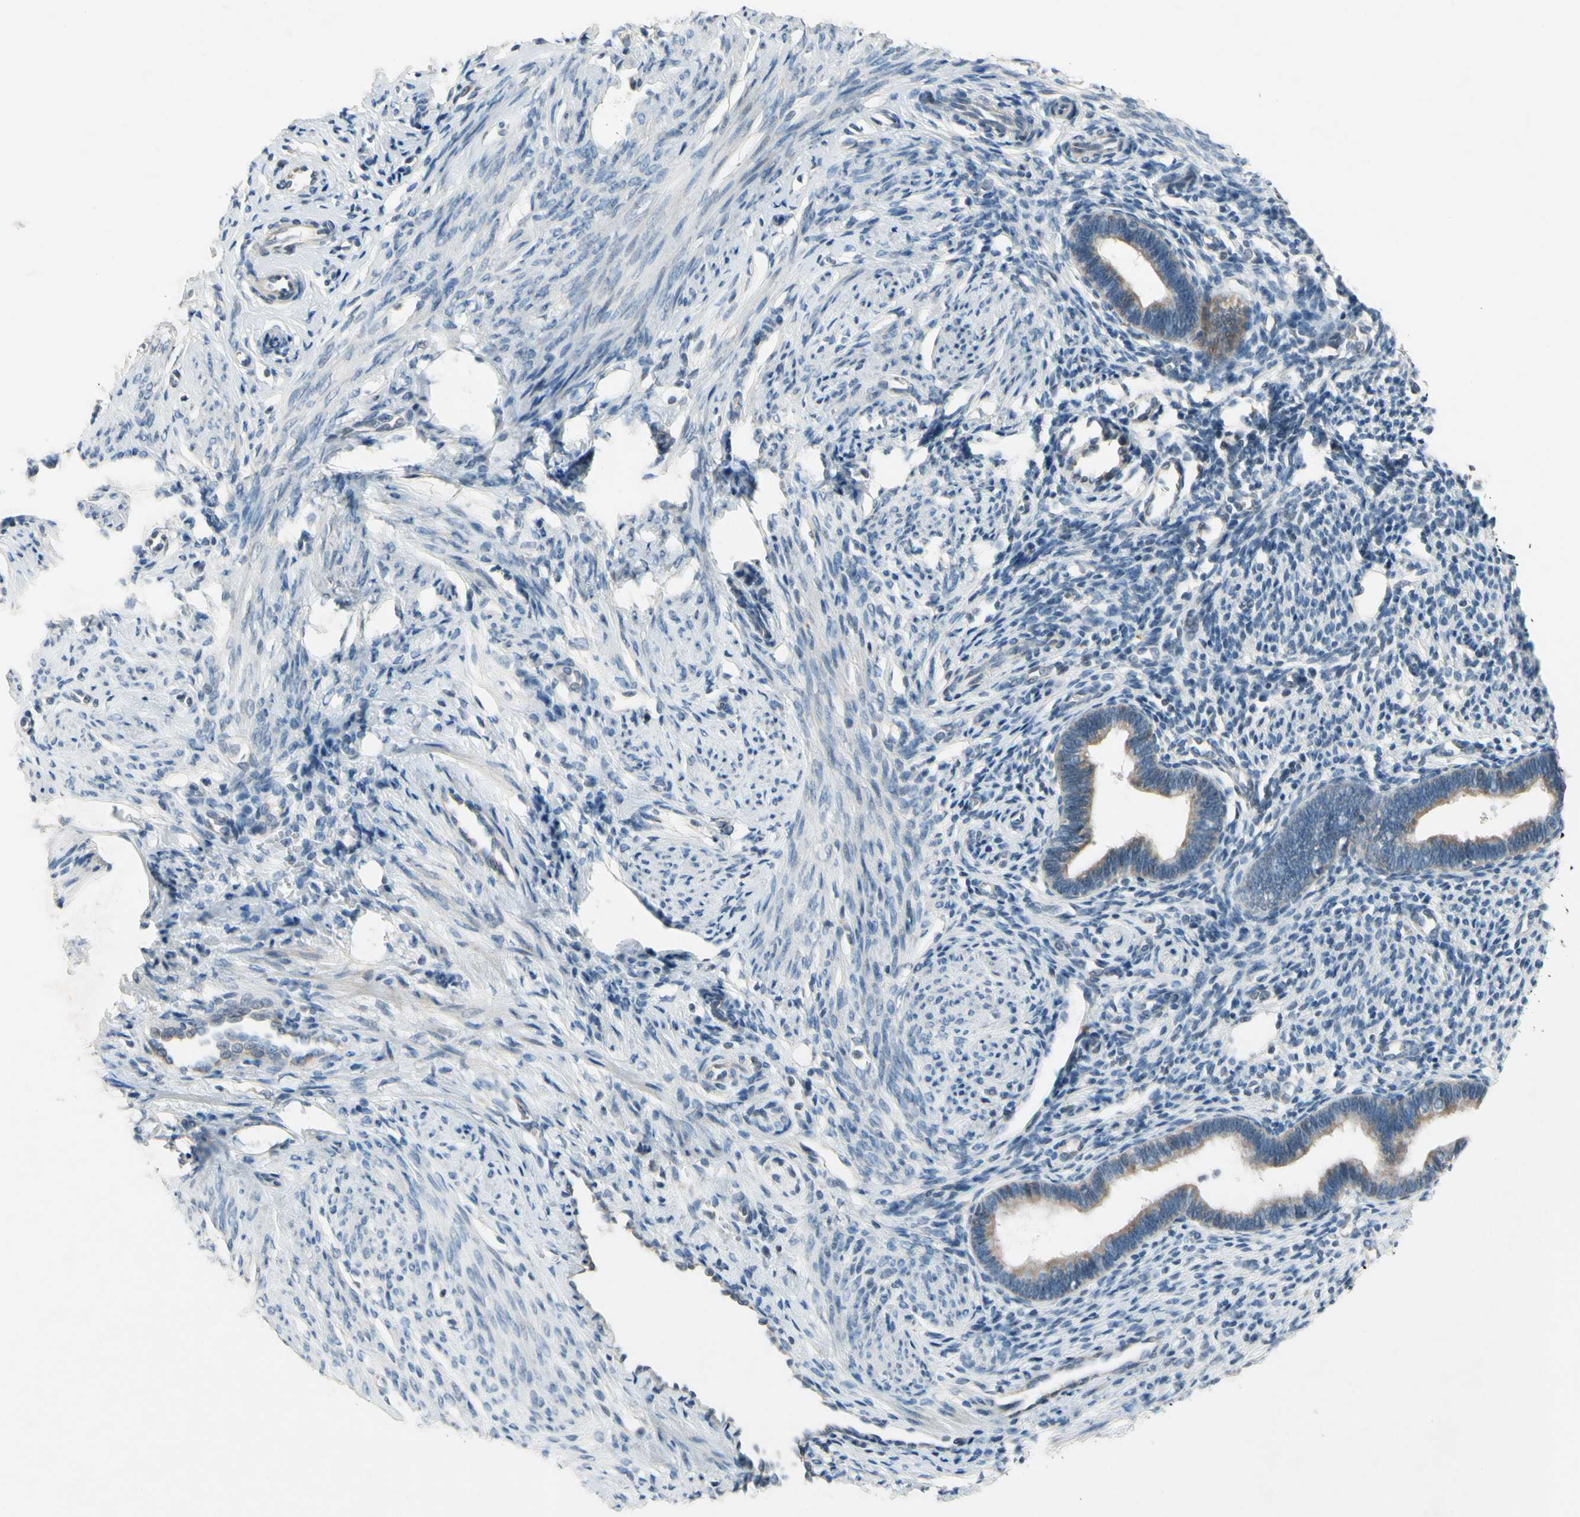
{"staining": {"intensity": "negative", "quantity": "none", "location": "none"}, "tissue": "endometrium", "cell_type": "Cells in endometrial stroma", "image_type": "normal", "snomed": [{"axis": "morphology", "description": "Normal tissue, NOS"}, {"axis": "topography", "description": "Endometrium"}], "caption": "This is a histopathology image of immunohistochemistry staining of benign endometrium, which shows no positivity in cells in endometrial stroma.", "gene": "PIP5K1B", "patient": {"sex": "female", "age": 27}}